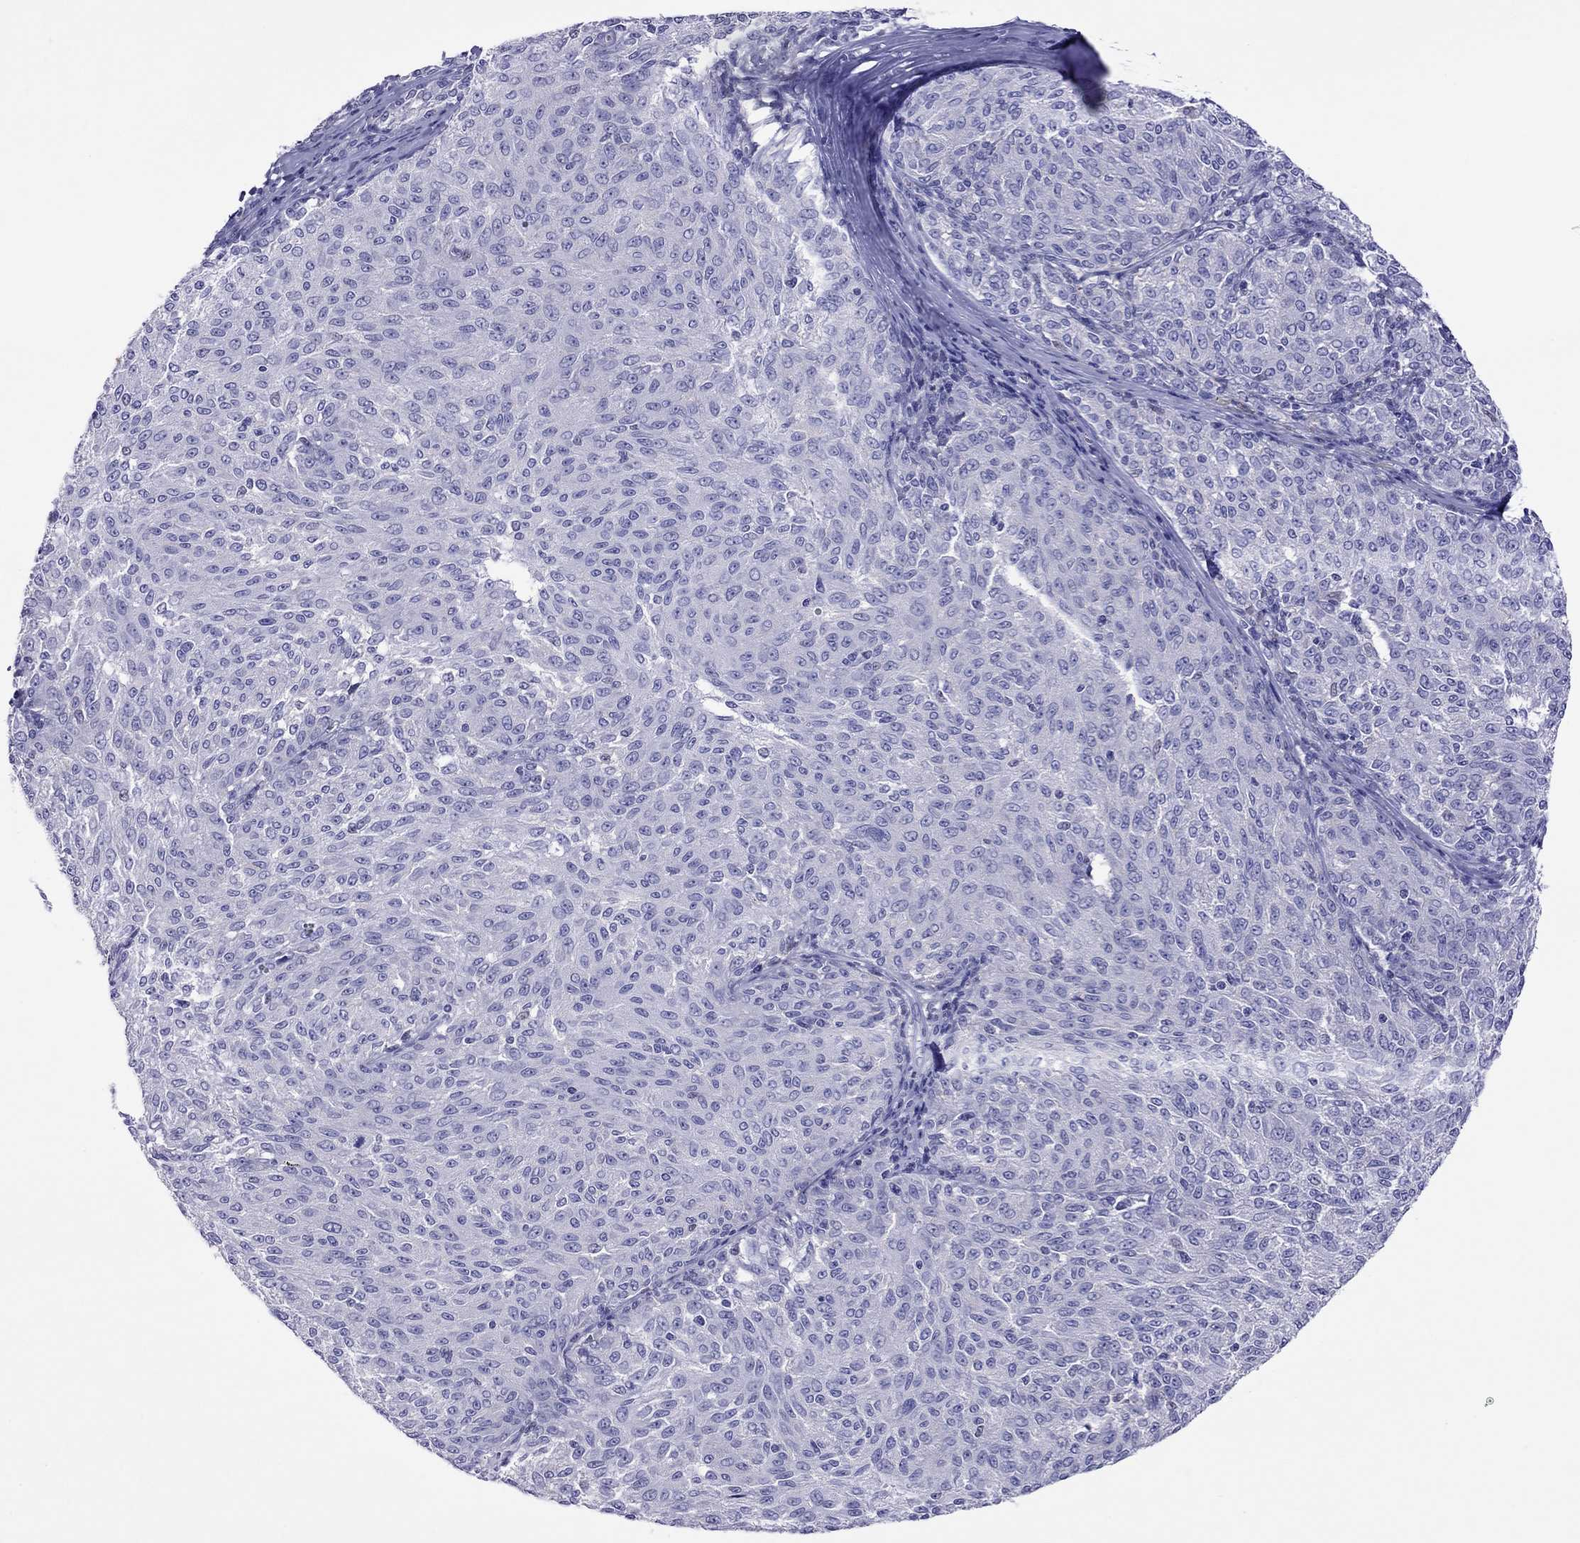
{"staining": {"intensity": "negative", "quantity": "none", "location": "none"}, "tissue": "melanoma", "cell_type": "Tumor cells", "image_type": "cancer", "snomed": [{"axis": "morphology", "description": "Malignant melanoma, NOS"}, {"axis": "topography", "description": "Skin"}], "caption": "Immunohistochemistry of human malignant melanoma demonstrates no expression in tumor cells.", "gene": "MPZ", "patient": {"sex": "female", "age": 72}}